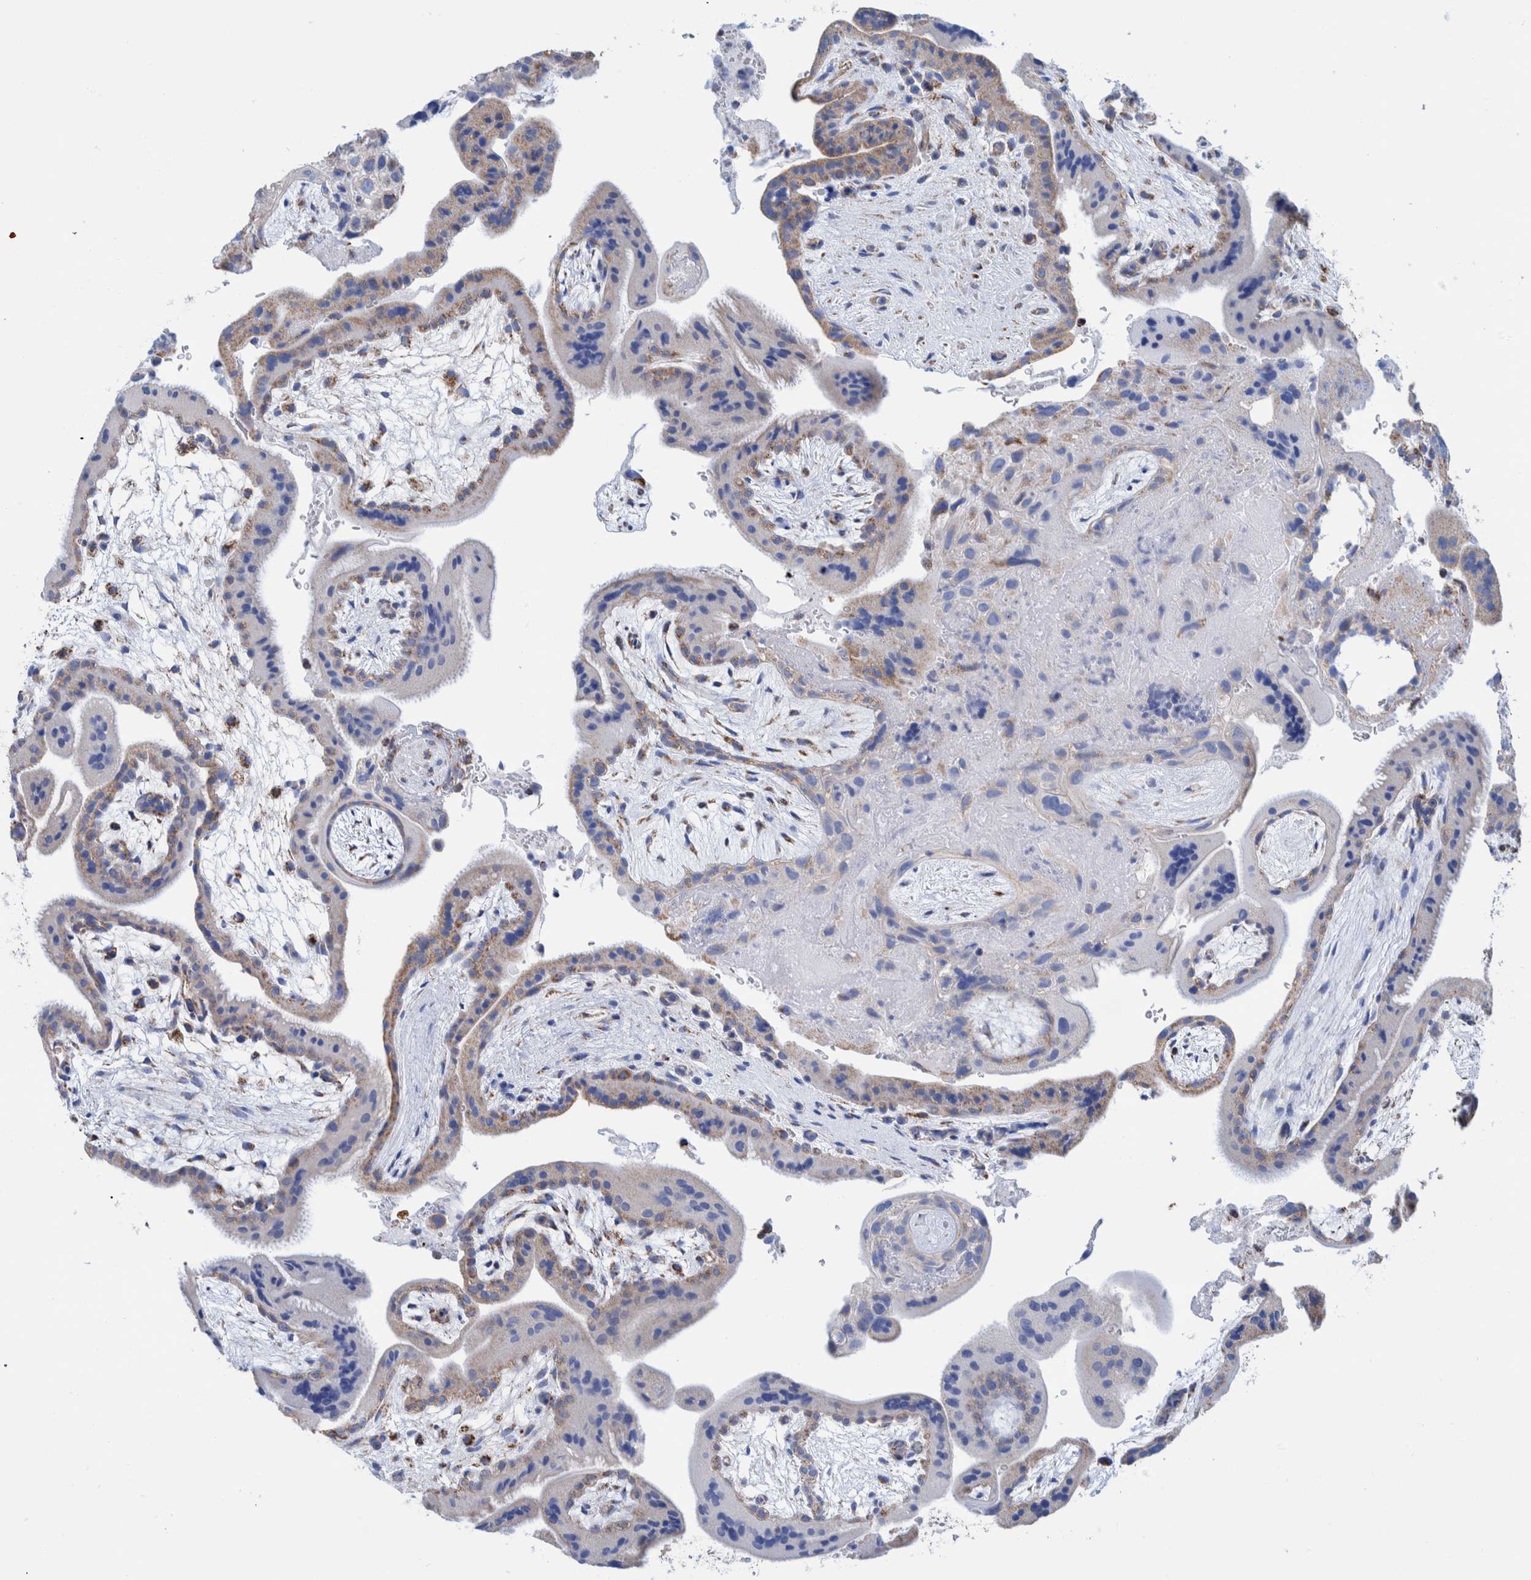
{"staining": {"intensity": "weak", "quantity": "25%-75%", "location": "cytoplasmic/membranous"}, "tissue": "placenta", "cell_type": "Decidual cells", "image_type": "normal", "snomed": [{"axis": "morphology", "description": "Normal tissue, NOS"}, {"axis": "topography", "description": "Placenta"}], "caption": "Decidual cells demonstrate low levels of weak cytoplasmic/membranous staining in approximately 25%-75% of cells in unremarkable human placenta.", "gene": "DECR1", "patient": {"sex": "female", "age": 35}}